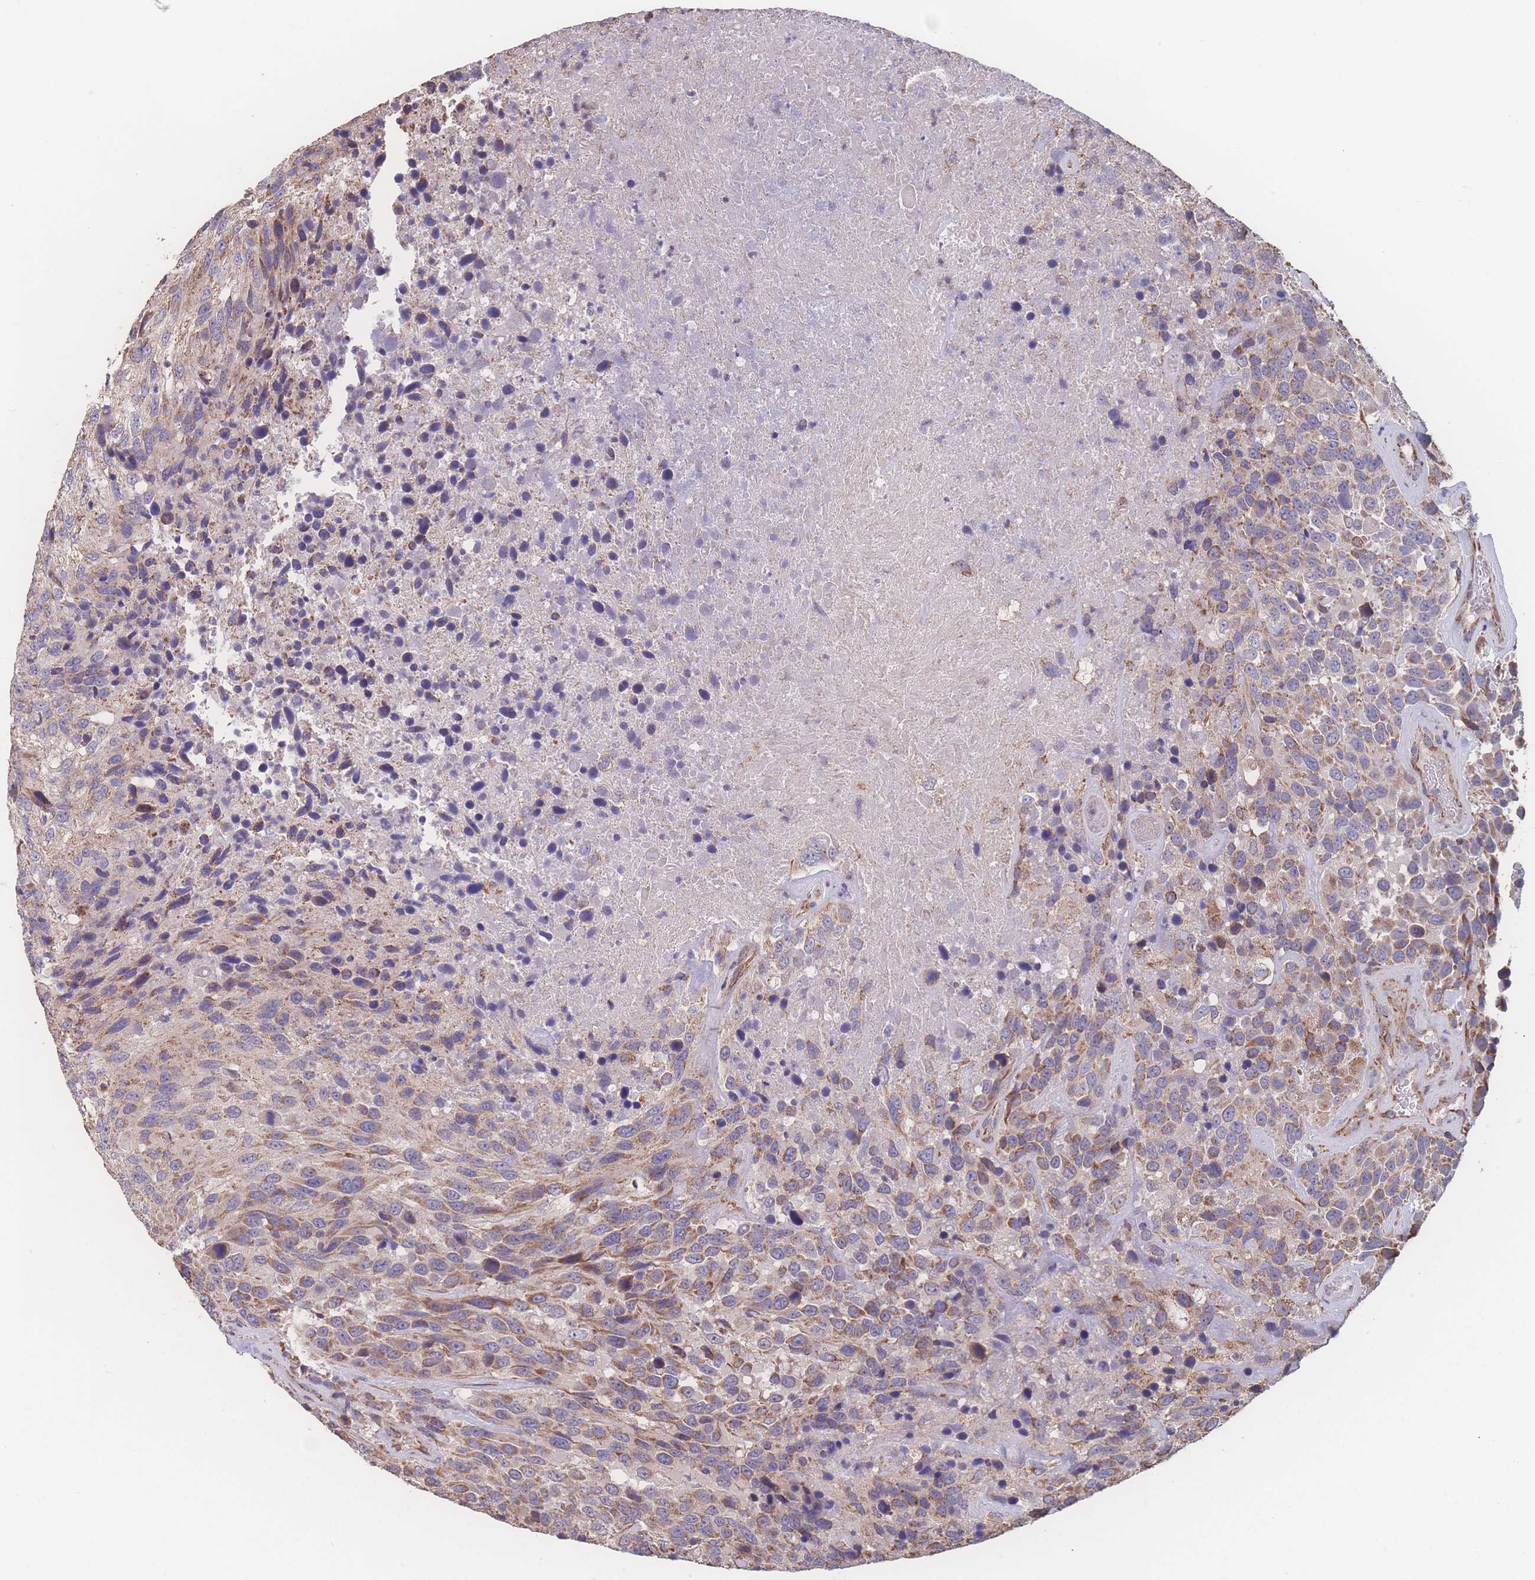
{"staining": {"intensity": "moderate", "quantity": ">75%", "location": "cytoplasmic/membranous"}, "tissue": "urothelial cancer", "cell_type": "Tumor cells", "image_type": "cancer", "snomed": [{"axis": "morphology", "description": "Urothelial carcinoma, High grade"}, {"axis": "topography", "description": "Urinary bladder"}], "caption": "Urothelial cancer stained for a protein displays moderate cytoplasmic/membranous positivity in tumor cells.", "gene": "SGSM3", "patient": {"sex": "female", "age": 70}}